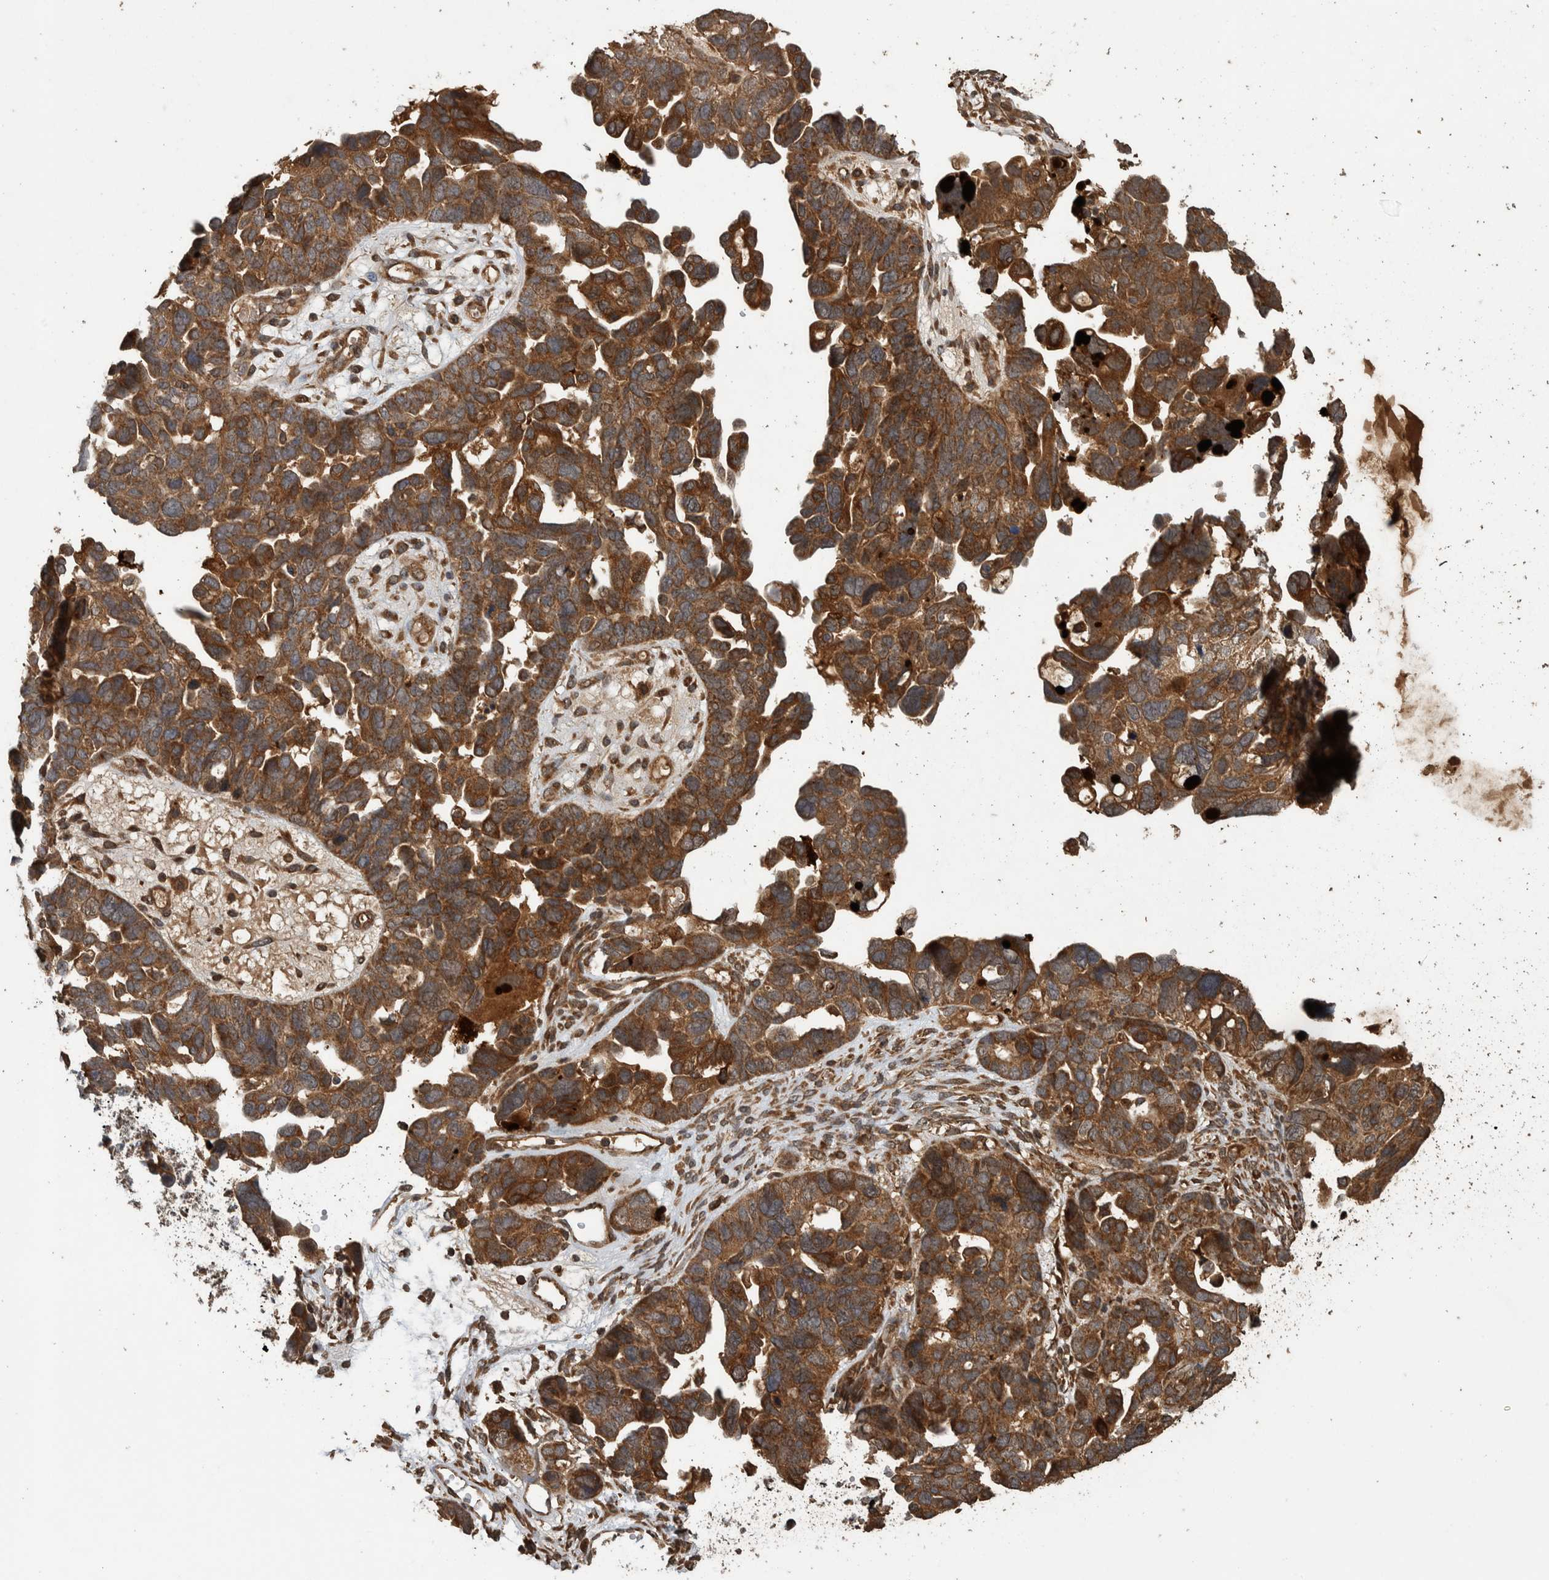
{"staining": {"intensity": "strong", "quantity": ">75%", "location": "cytoplasmic/membranous"}, "tissue": "ovarian cancer", "cell_type": "Tumor cells", "image_type": "cancer", "snomed": [{"axis": "morphology", "description": "Cystadenocarcinoma, mucinous, NOS"}, {"axis": "topography", "description": "Ovary"}], "caption": "About >75% of tumor cells in human mucinous cystadenocarcinoma (ovarian) exhibit strong cytoplasmic/membranous protein positivity as visualized by brown immunohistochemical staining.", "gene": "TRIM16", "patient": {"sex": "female", "age": 61}}